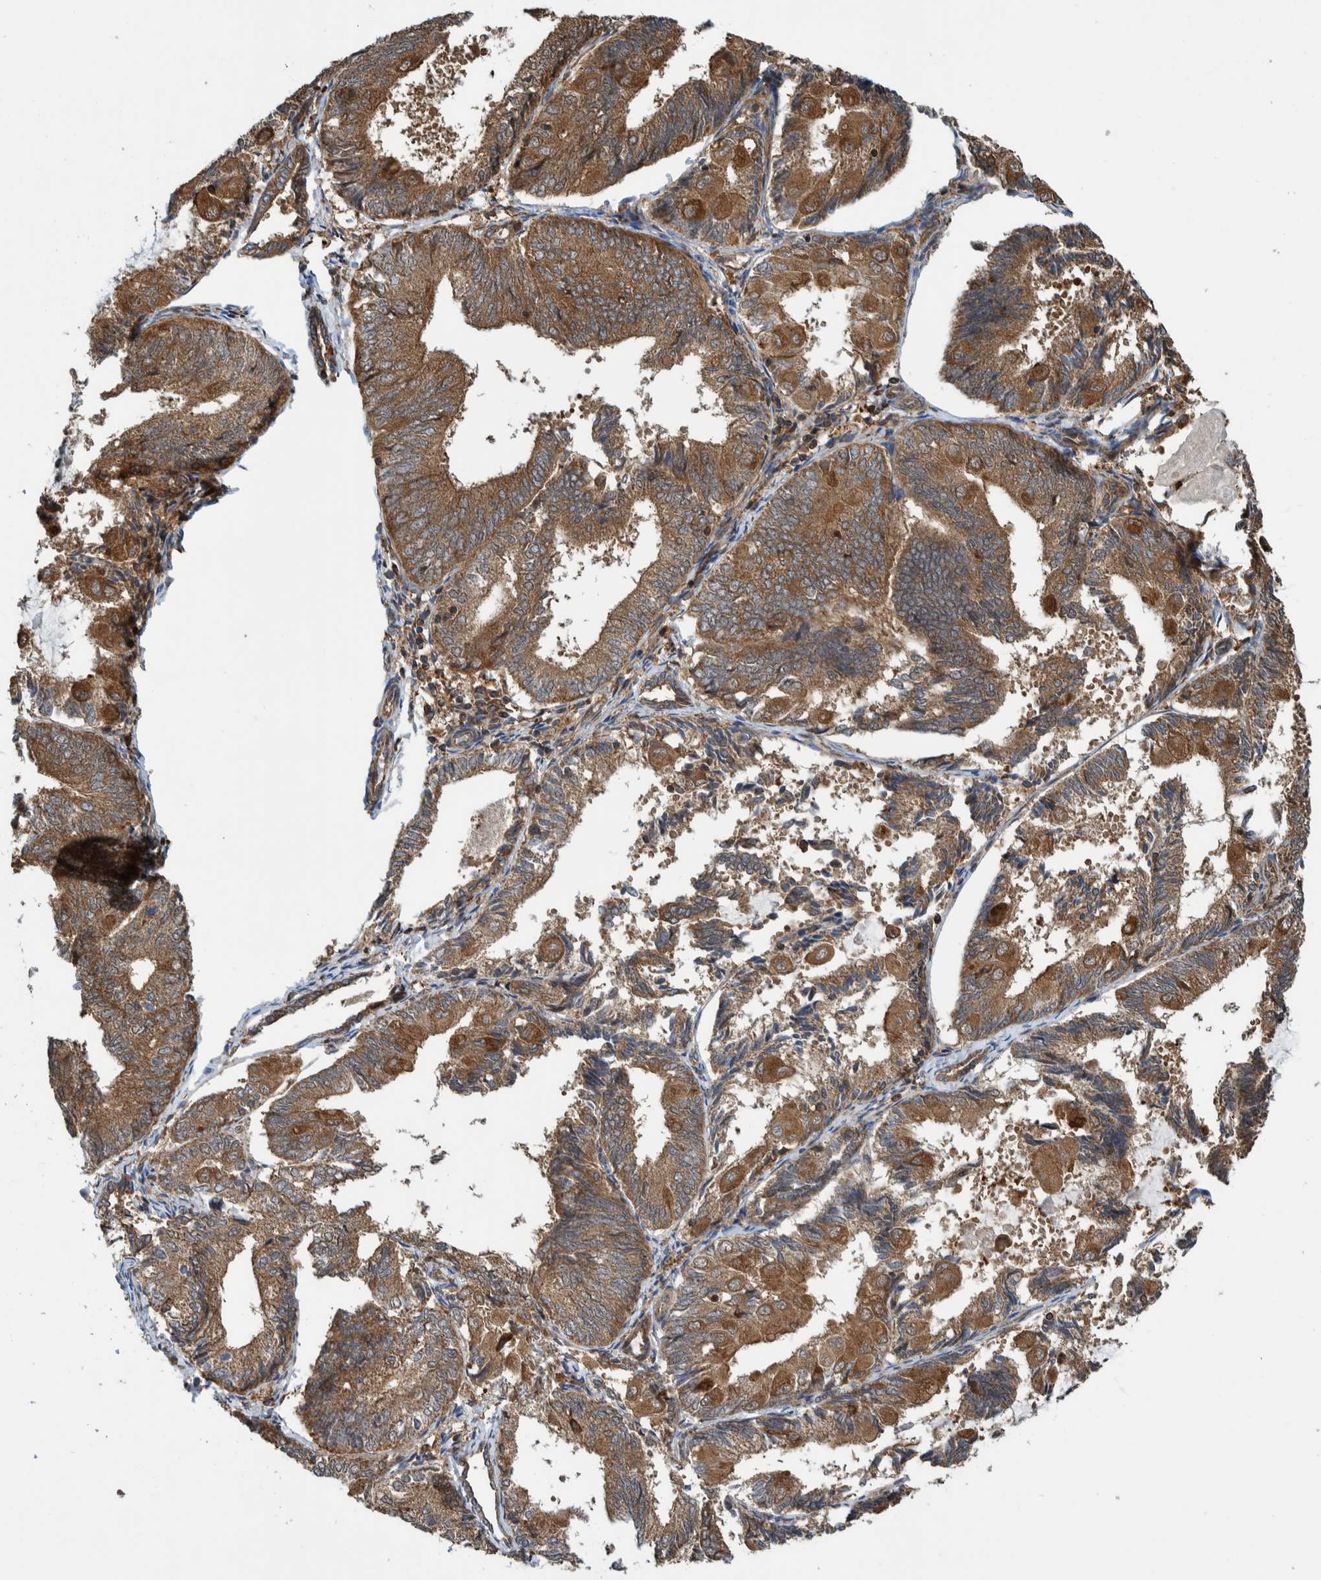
{"staining": {"intensity": "moderate", "quantity": ">75%", "location": "cytoplasmic/membranous"}, "tissue": "endometrial cancer", "cell_type": "Tumor cells", "image_type": "cancer", "snomed": [{"axis": "morphology", "description": "Adenocarcinoma, NOS"}, {"axis": "topography", "description": "Endometrium"}], "caption": "Protein expression analysis of human endometrial cancer reveals moderate cytoplasmic/membranous positivity in approximately >75% of tumor cells.", "gene": "CCDC57", "patient": {"sex": "female", "age": 81}}